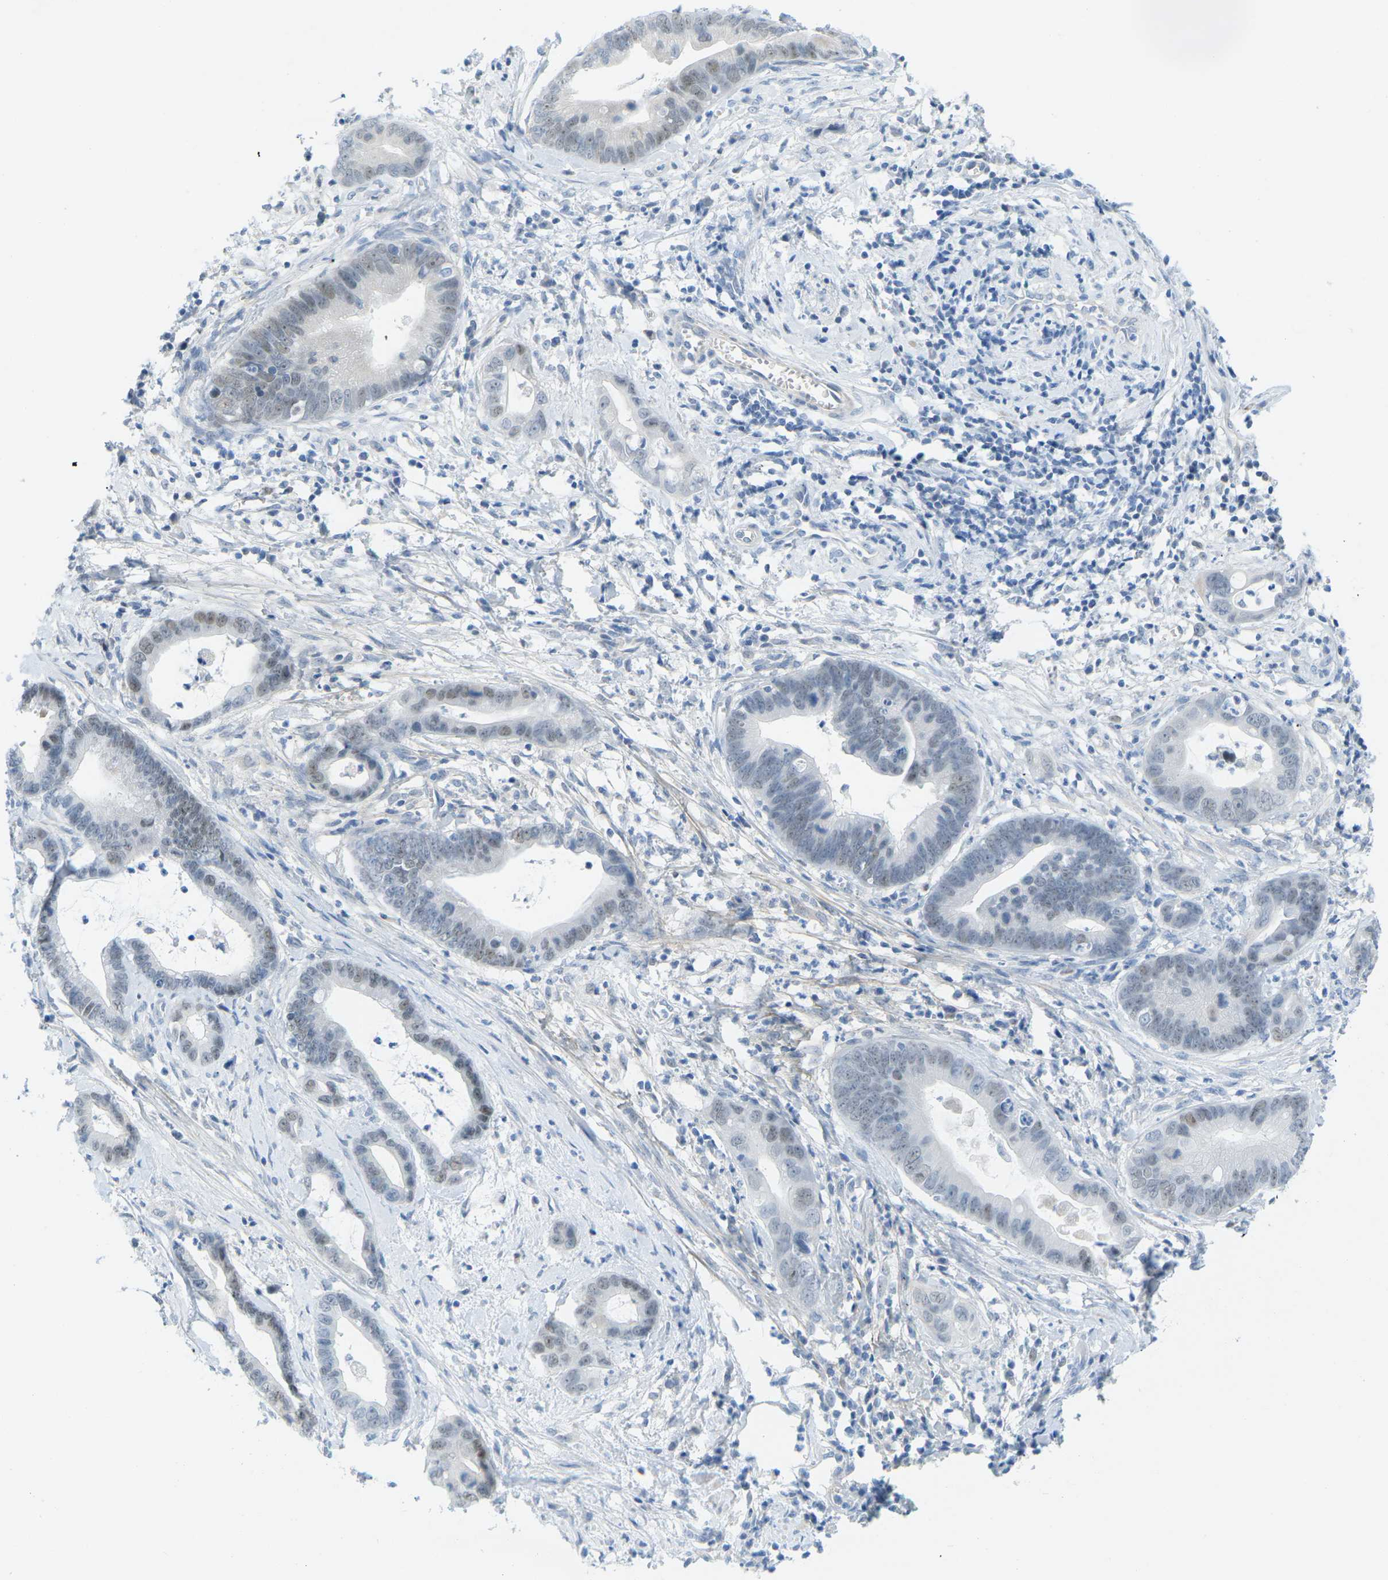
{"staining": {"intensity": "moderate", "quantity": "<25%", "location": "nuclear"}, "tissue": "cervical cancer", "cell_type": "Tumor cells", "image_type": "cancer", "snomed": [{"axis": "morphology", "description": "Adenocarcinoma, NOS"}, {"axis": "topography", "description": "Cervix"}], "caption": "This image exhibits IHC staining of human adenocarcinoma (cervical), with low moderate nuclear expression in about <25% of tumor cells.", "gene": "HLTF", "patient": {"sex": "female", "age": 44}}